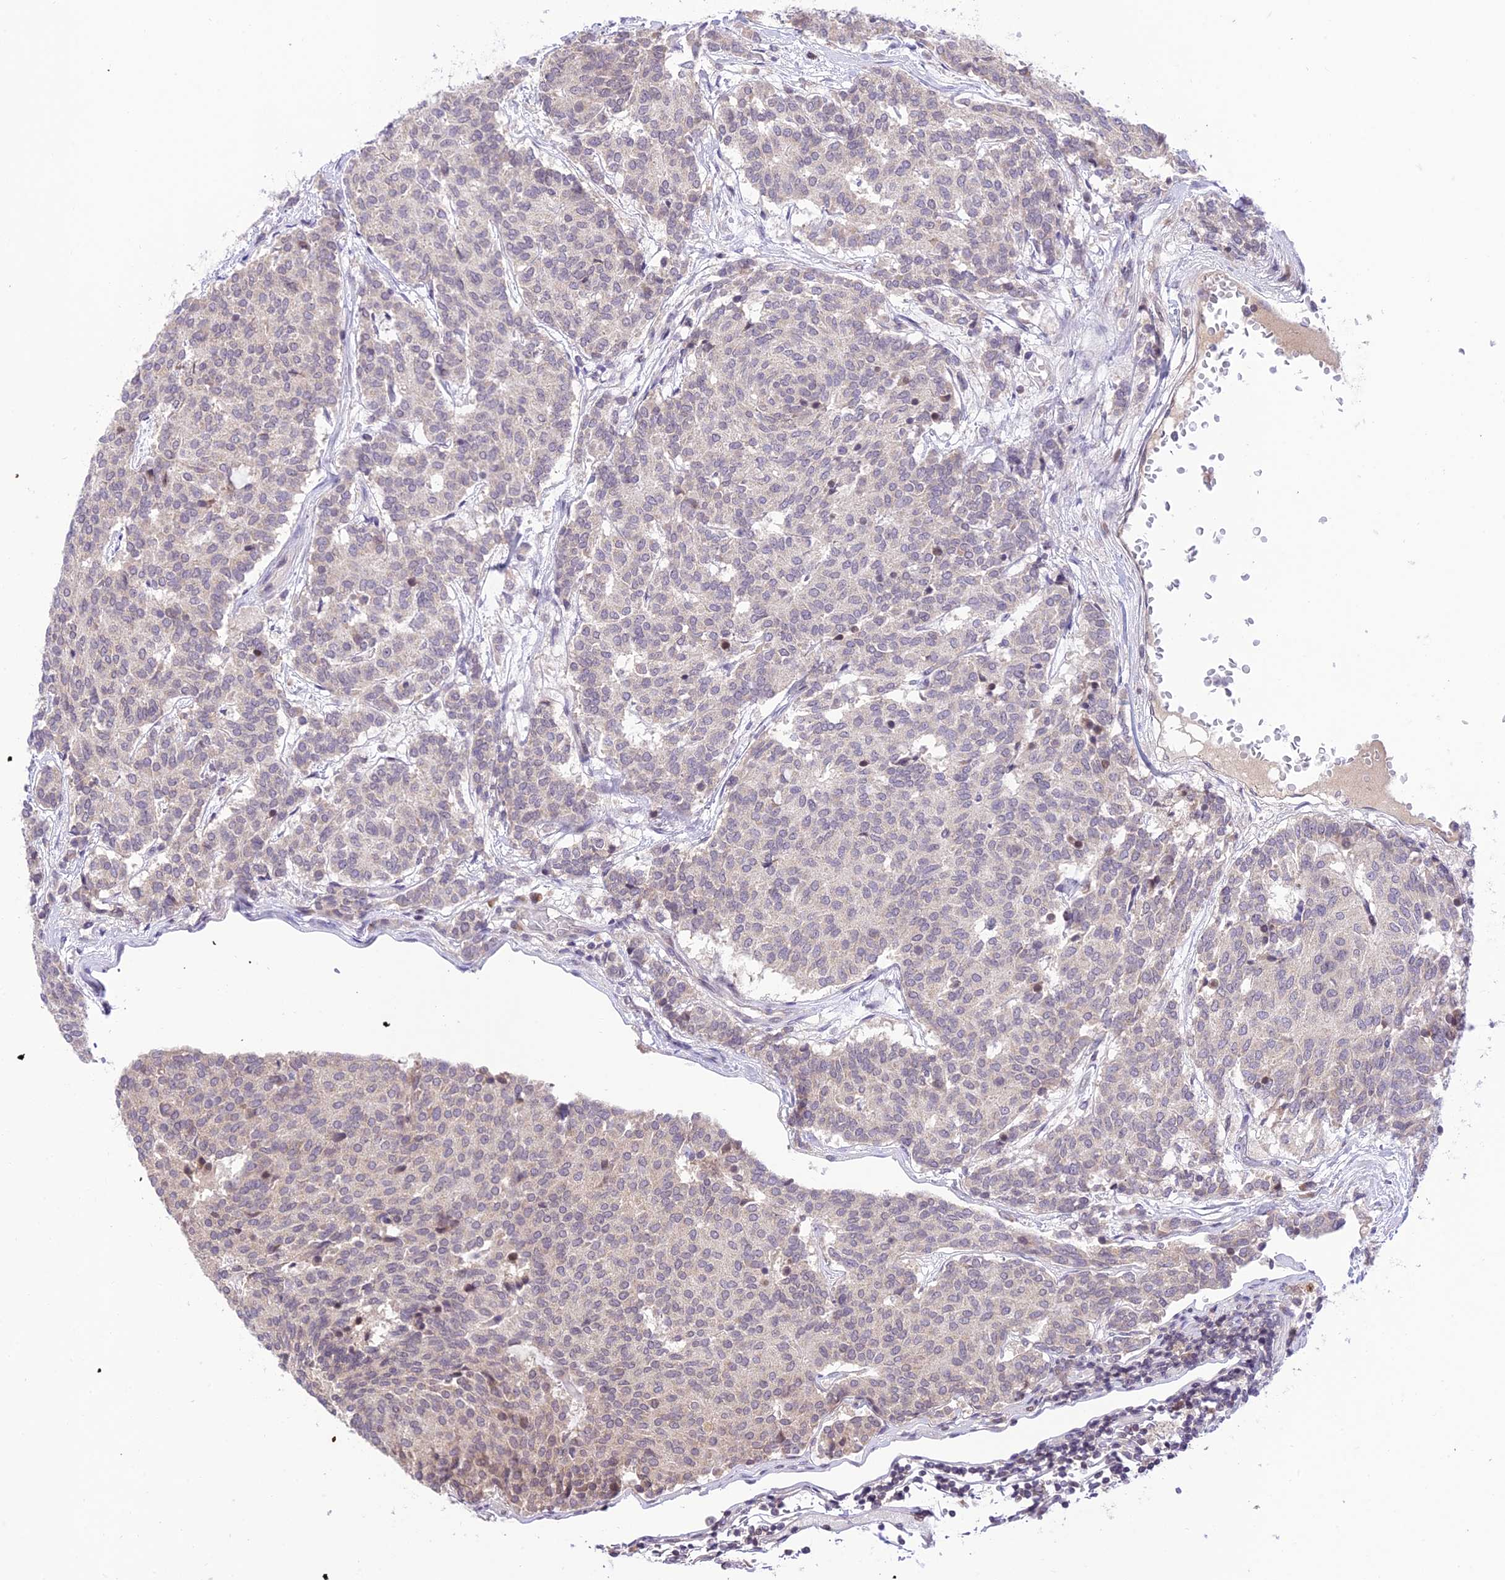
{"staining": {"intensity": "negative", "quantity": "none", "location": "none"}, "tissue": "carcinoid", "cell_type": "Tumor cells", "image_type": "cancer", "snomed": [{"axis": "morphology", "description": "Carcinoid, malignant, NOS"}, {"axis": "topography", "description": "Pancreas"}], "caption": "A high-resolution image shows immunohistochemistry staining of malignant carcinoid, which displays no significant staining in tumor cells.", "gene": "TEKT1", "patient": {"sex": "female", "age": 54}}